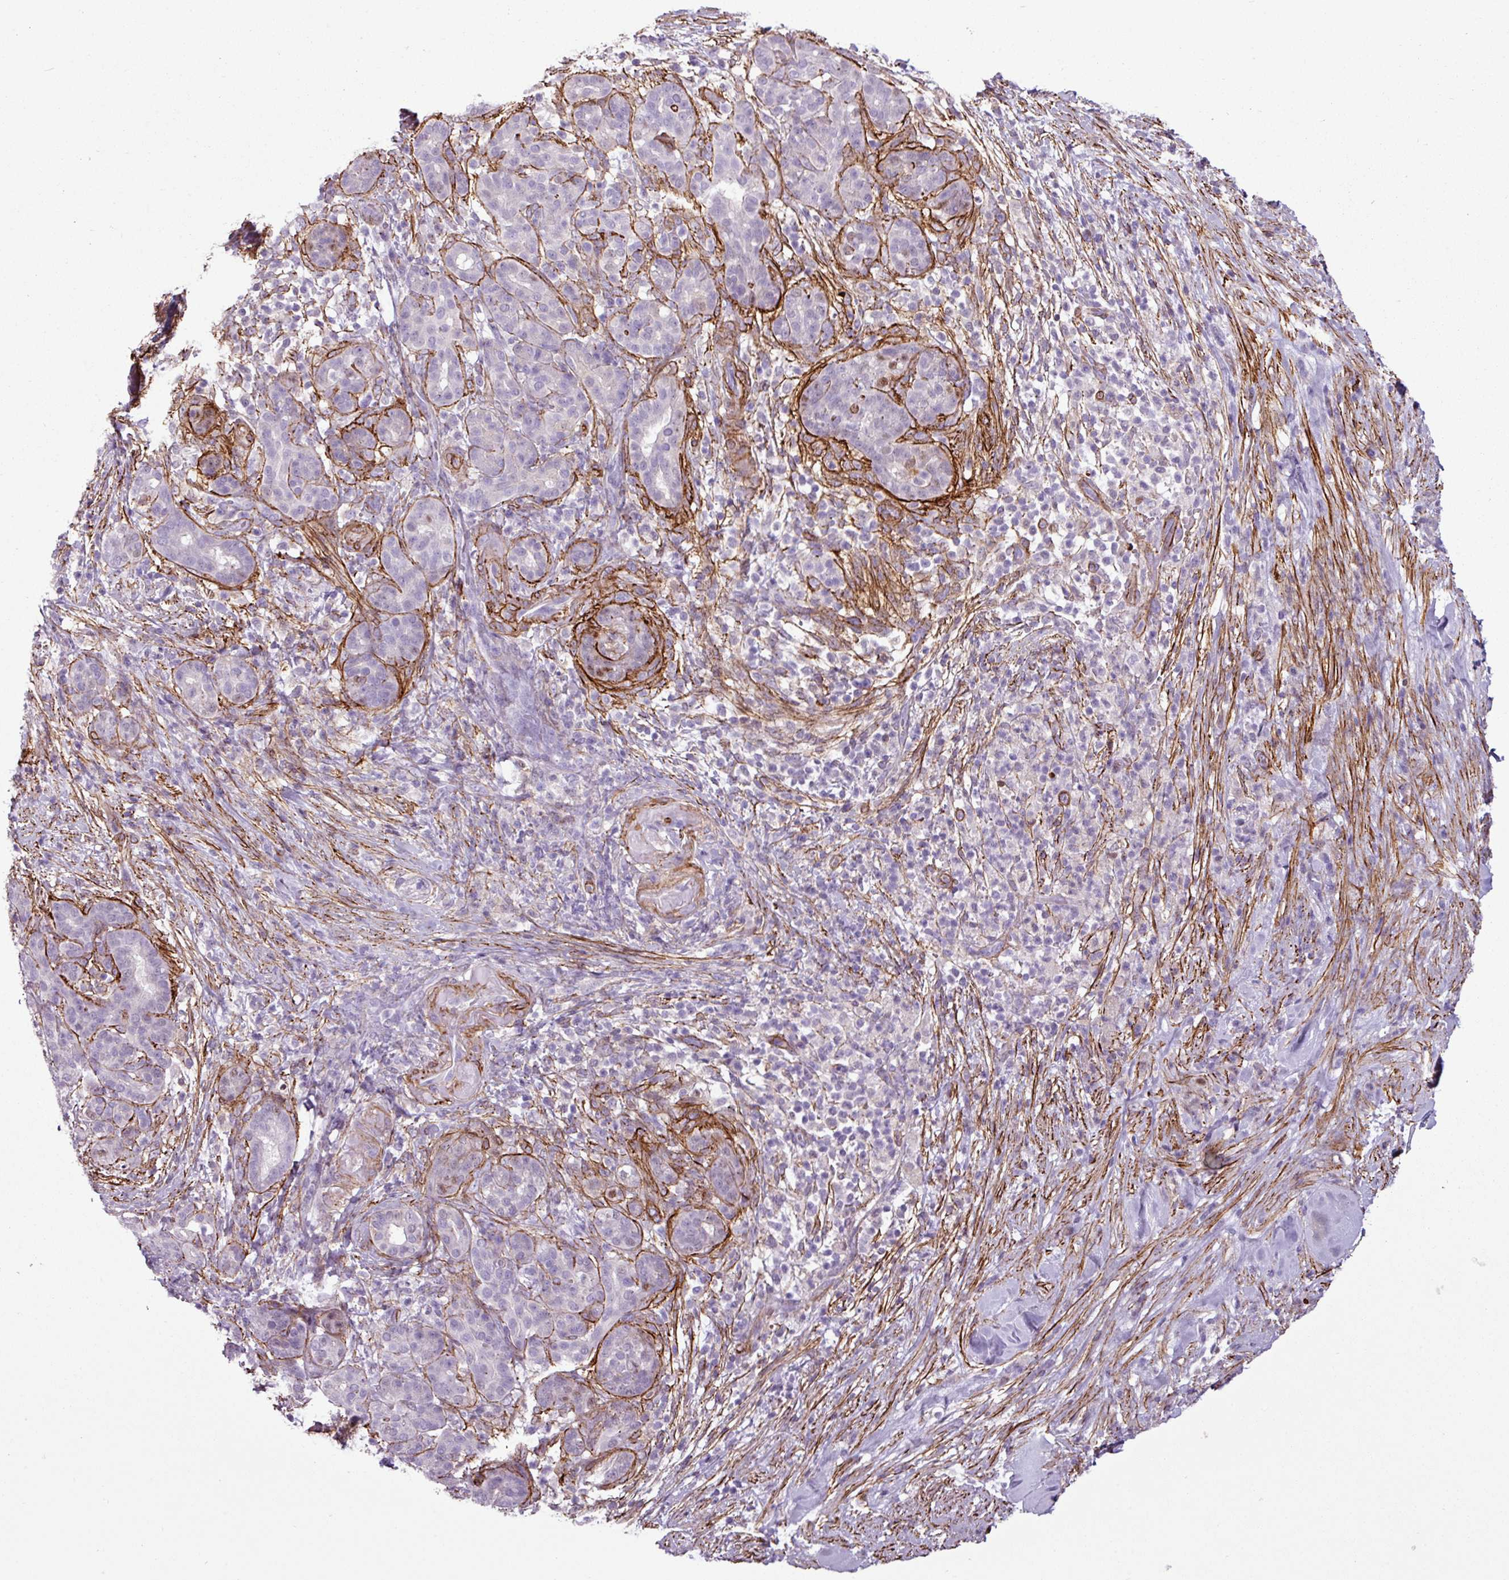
{"staining": {"intensity": "negative", "quantity": "none", "location": "none"}, "tissue": "pancreatic cancer", "cell_type": "Tumor cells", "image_type": "cancer", "snomed": [{"axis": "morphology", "description": "Adenocarcinoma, NOS"}, {"axis": "topography", "description": "Pancreas"}], "caption": "Micrograph shows no protein staining in tumor cells of pancreatic cancer (adenocarcinoma) tissue.", "gene": "ATP10A", "patient": {"sex": "male", "age": 44}}